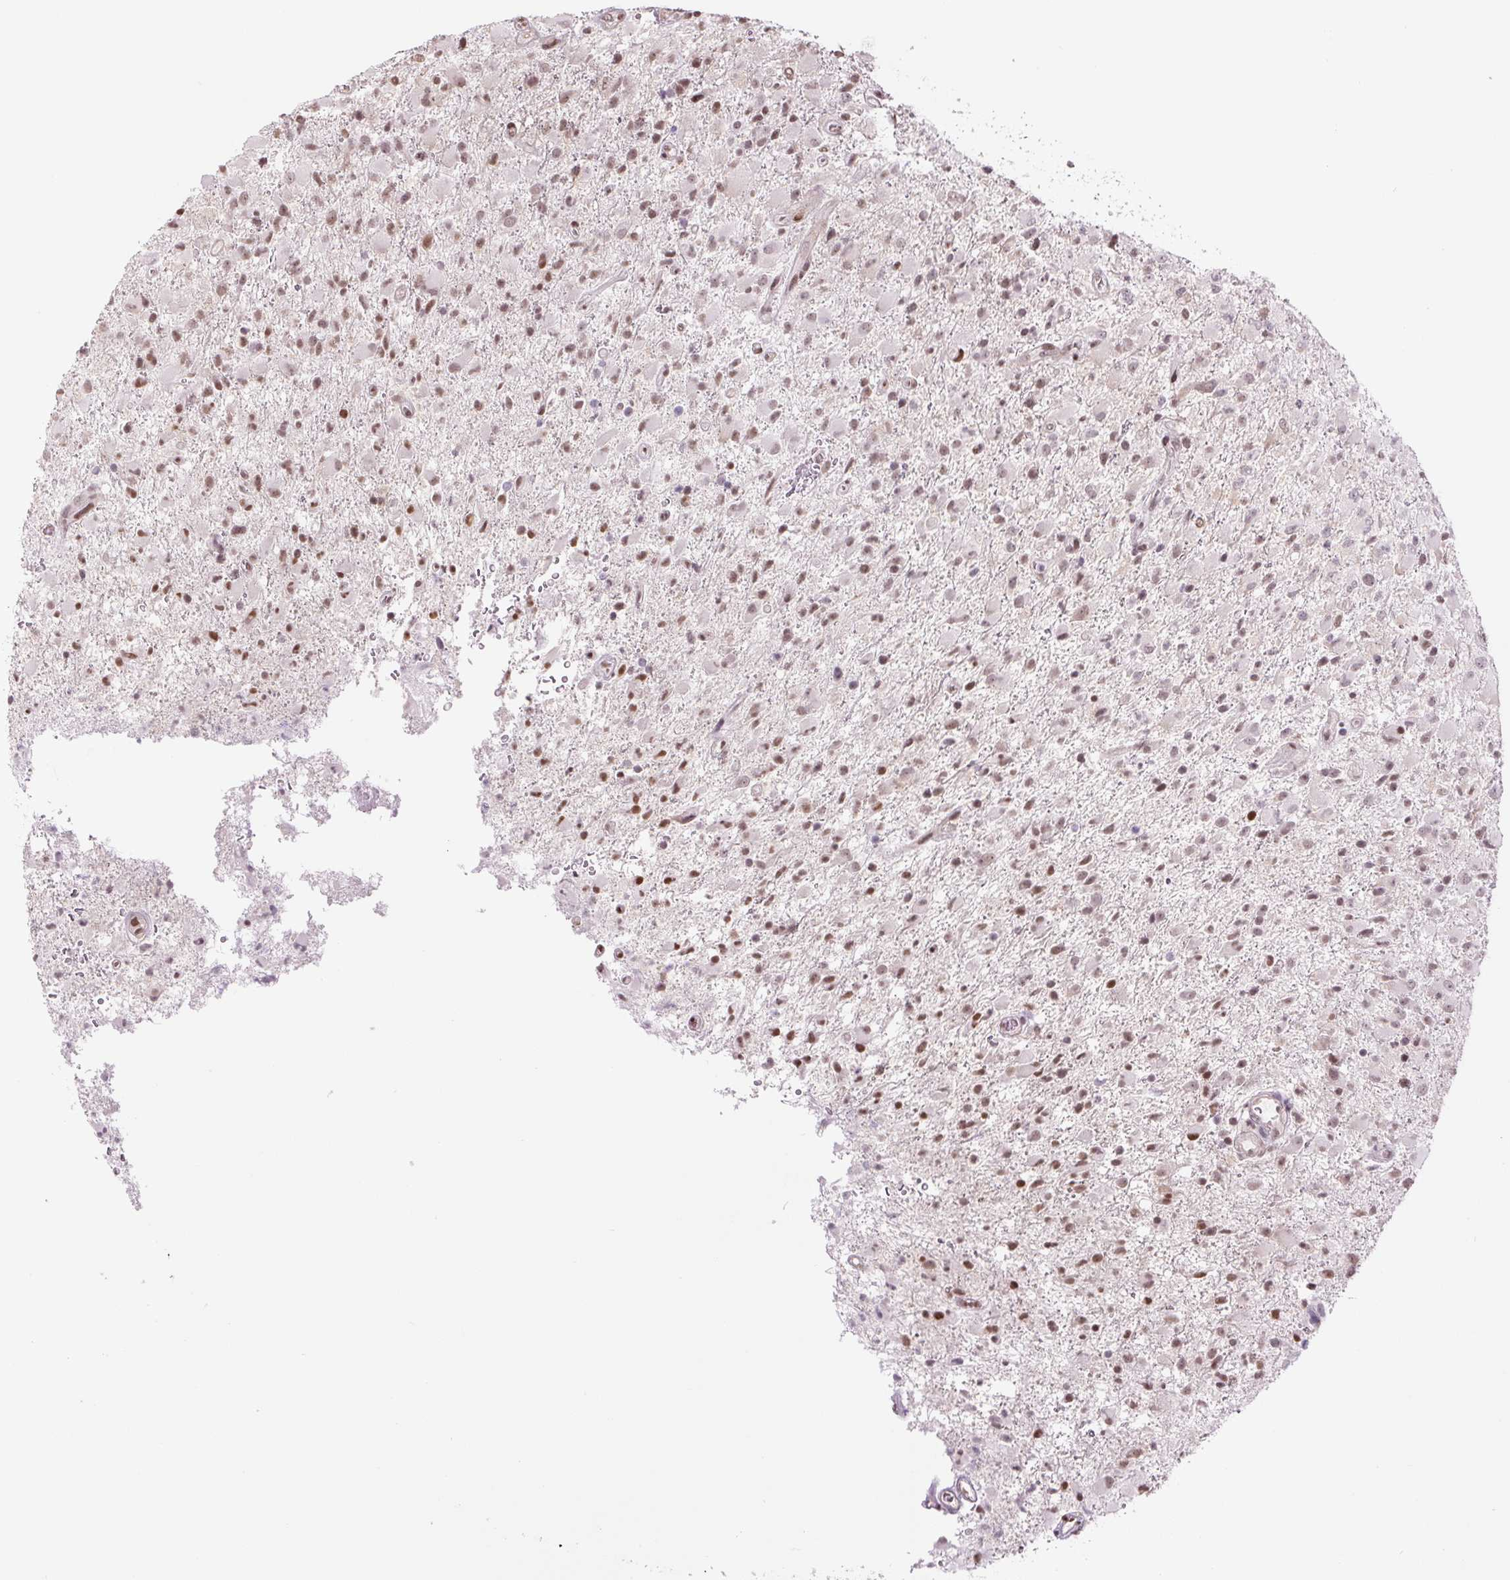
{"staining": {"intensity": "moderate", "quantity": "25%-75%", "location": "nuclear"}, "tissue": "glioma", "cell_type": "Tumor cells", "image_type": "cancer", "snomed": [{"axis": "morphology", "description": "Glioma, malignant, Low grade"}, {"axis": "topography", "description": "Brain"}], "caption": "Moderate nuclear positivity for a protein is seen in approximately 25%-75% of tumor cells of glioma using immunohistochemistry (IHC).", "gene": "TCFL5", "patient": {"sex": "male", "age": 65}}